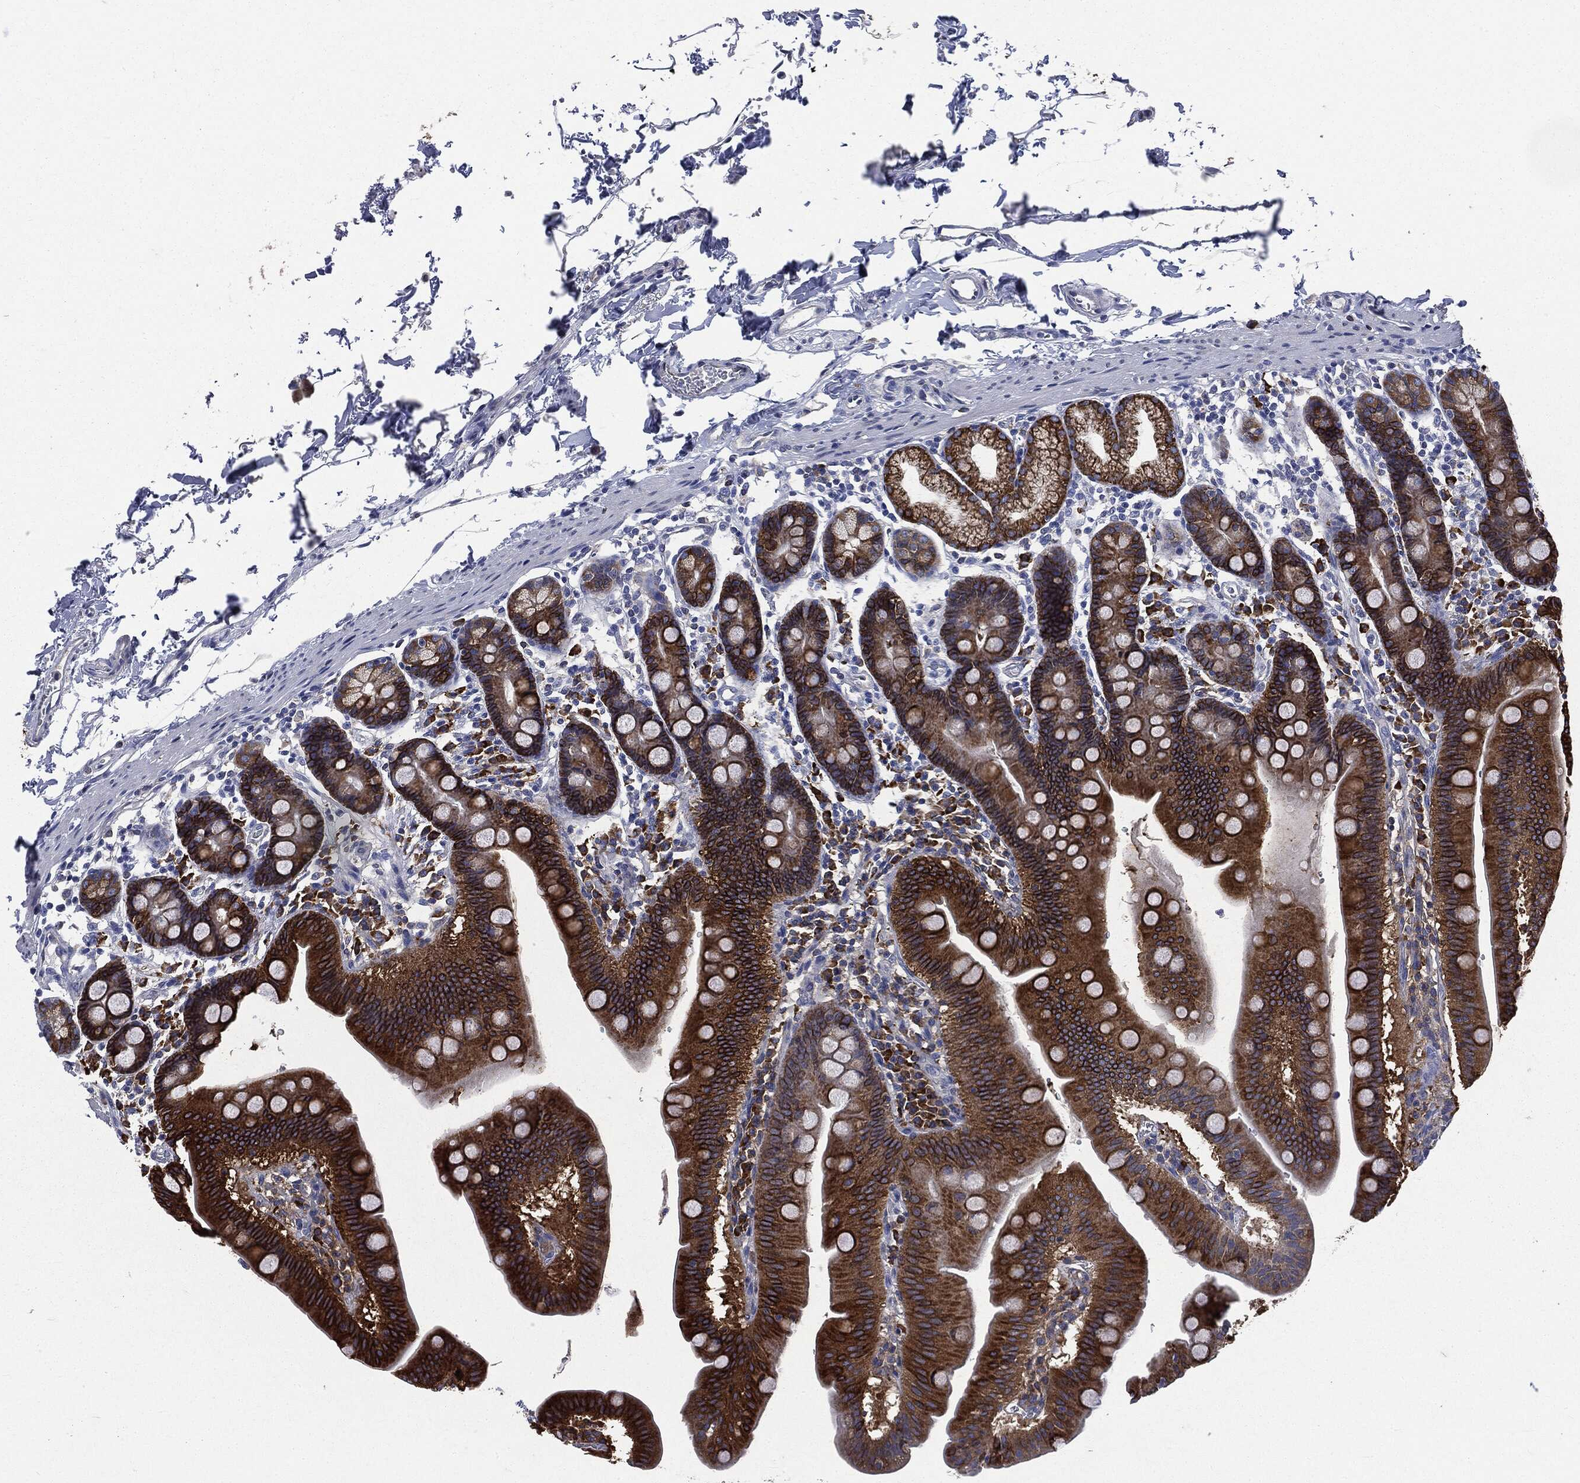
{"staining": {"intensity": "strong", "quantity": ">75%", "location": "cytoplasmic/membranous,nuclear"}, "tissue": "duodenum", "cell_type": "Glandular cells", "image_type": "normal", "snomed": [{"axis": "morphology", "description": "Normal tissue, NOS"}, {"axis": "topography", "description": "Duodenum"}], "caption": "IHC photomicrograph of normal duodenum stained for a protein (brown), which shows high levels of strong cytoplasmic/membranous,nuclear staining in approximately >75% of glandular cells.", "gene": "PTGS2", "patient": {"sex": "male", "age": 59}}